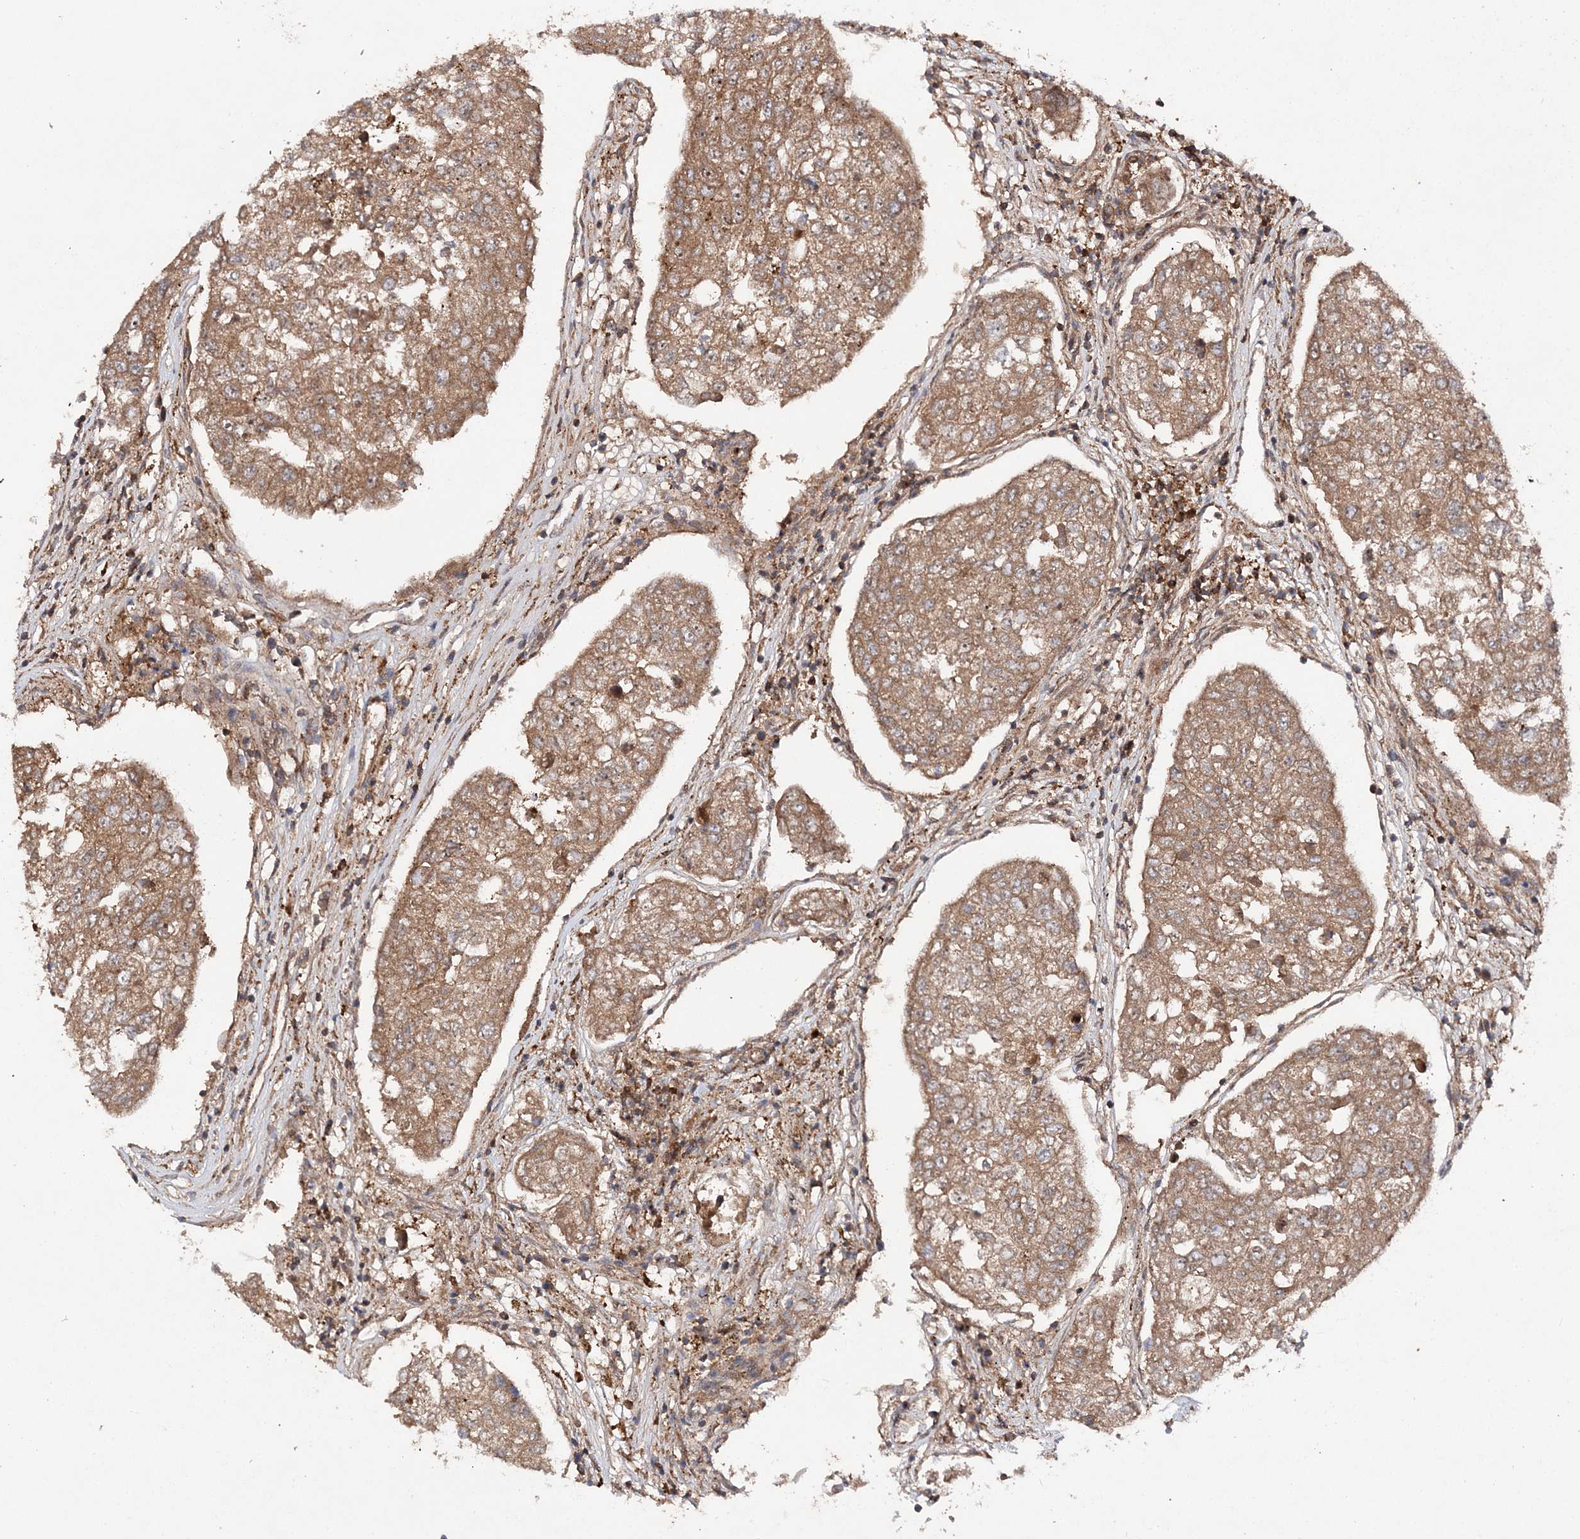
{"staining": {"intensity": "moderate", "quantity": ">75%", "location": "cytoplasmic/membranous"}, "tissue": "urothelial cancer", "cell_type": "Tumor cells", "image_type": "cancer", "snomed": [{"axis": "morphology", "description": "Urothelial carcinoma, High grade"}, {"axis": "topography", "description": "Lymph node"}, {"axis": "topography", "description": "Urinary bladder"}], "caption": "Approximately >75% of tumor cells in urothelial cancer reveal moderate cytoplasmic/membranous protein positivity as visualized by brown immunohistochemical staining.", "gene": "NIF3L1", "patient": {"sex": "male", "age": 51}}